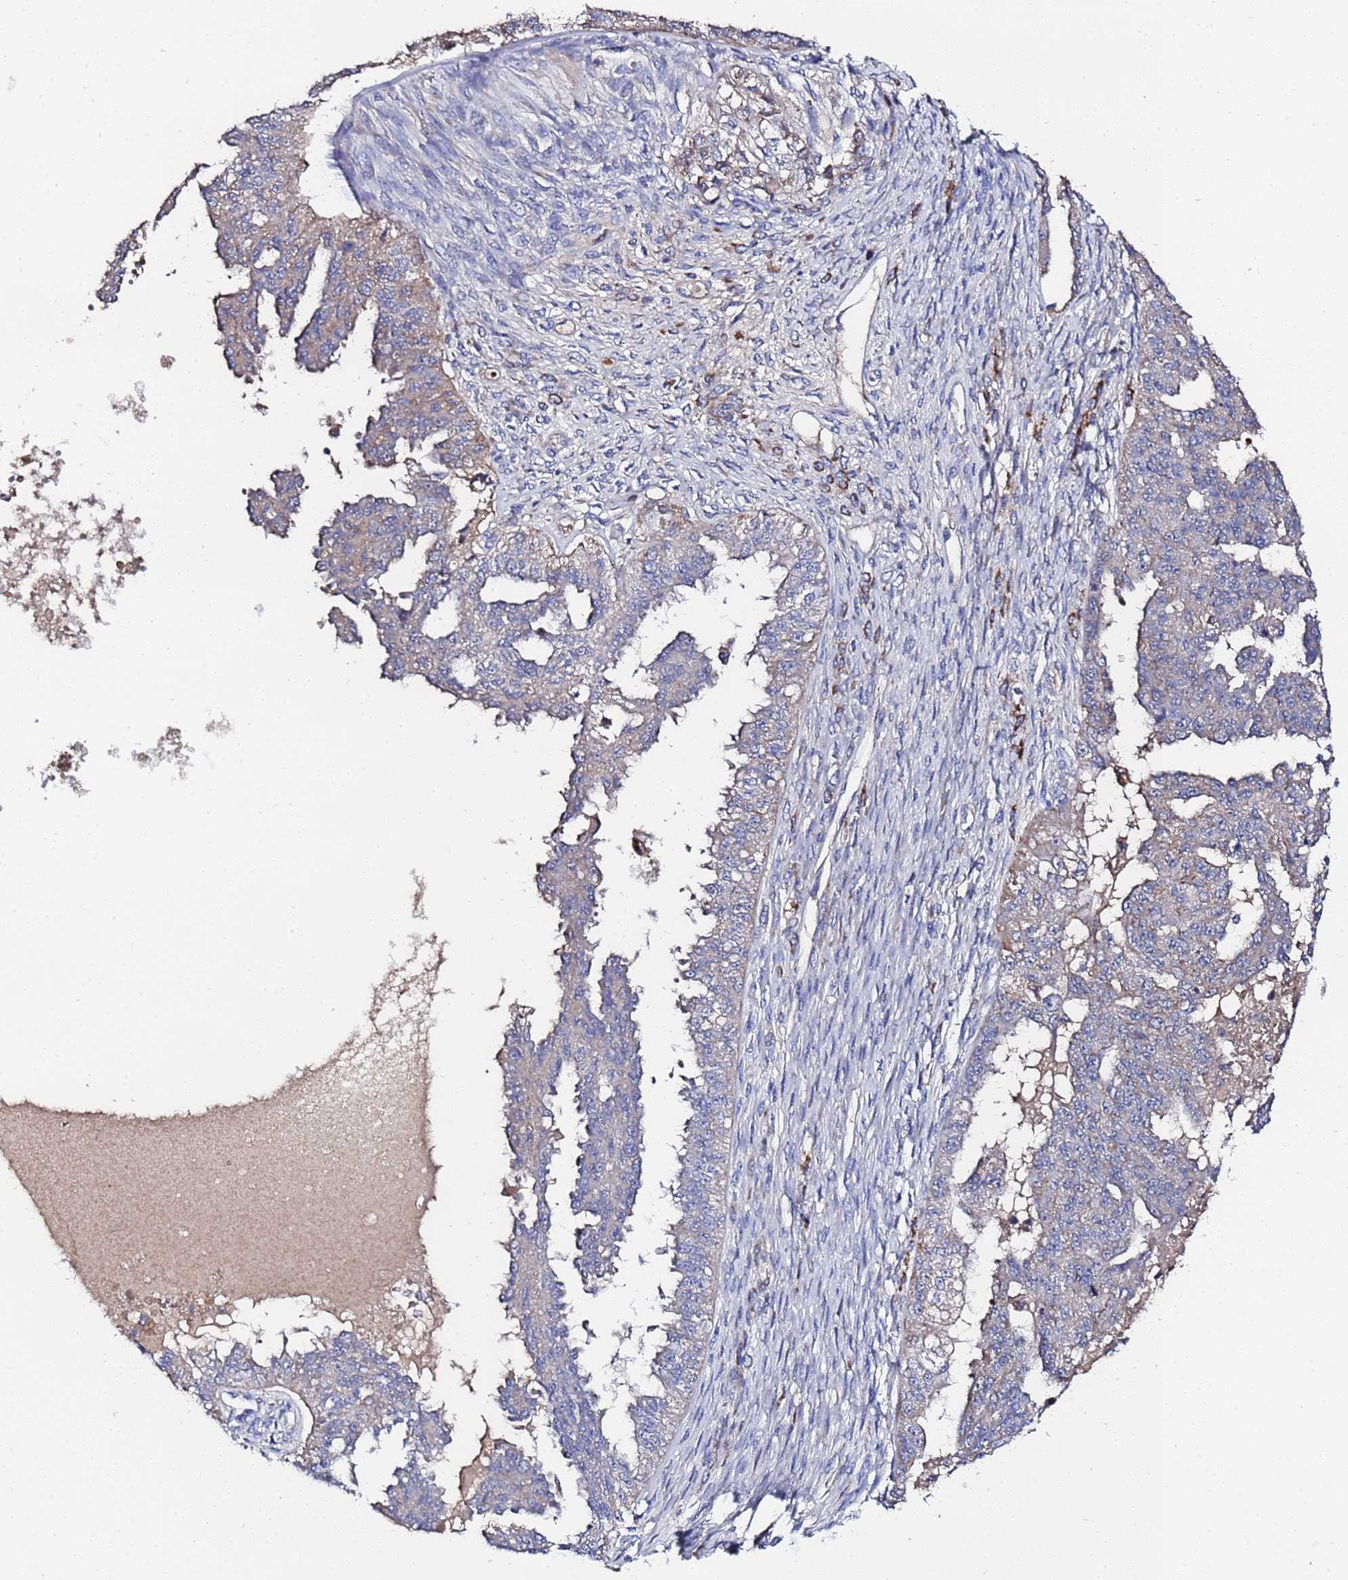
{"staining": {"intensity": "weak", "quantity": "<25%", "location": "cytoplasmic/membranous"}, "tissue": "ovarian cancer", "cell_type": "Tumor cells", "image_type": "cancer", "snomed": [{"axis": "morphology", "description": "Cystadenocarcinoma, serous, NOS"}, {"axis": "topography", "description": "Ovary"}], "caption": "A histopathology image of ovarian serous cystadenocarcinoma stained for a protein exhibits no brown staining in tumor cells. (Brightfield microscopy of DAB immunohistochemistry at high magnification).", "gene": "TCP10L", "patient": {"sex": "female", "age": 58}}